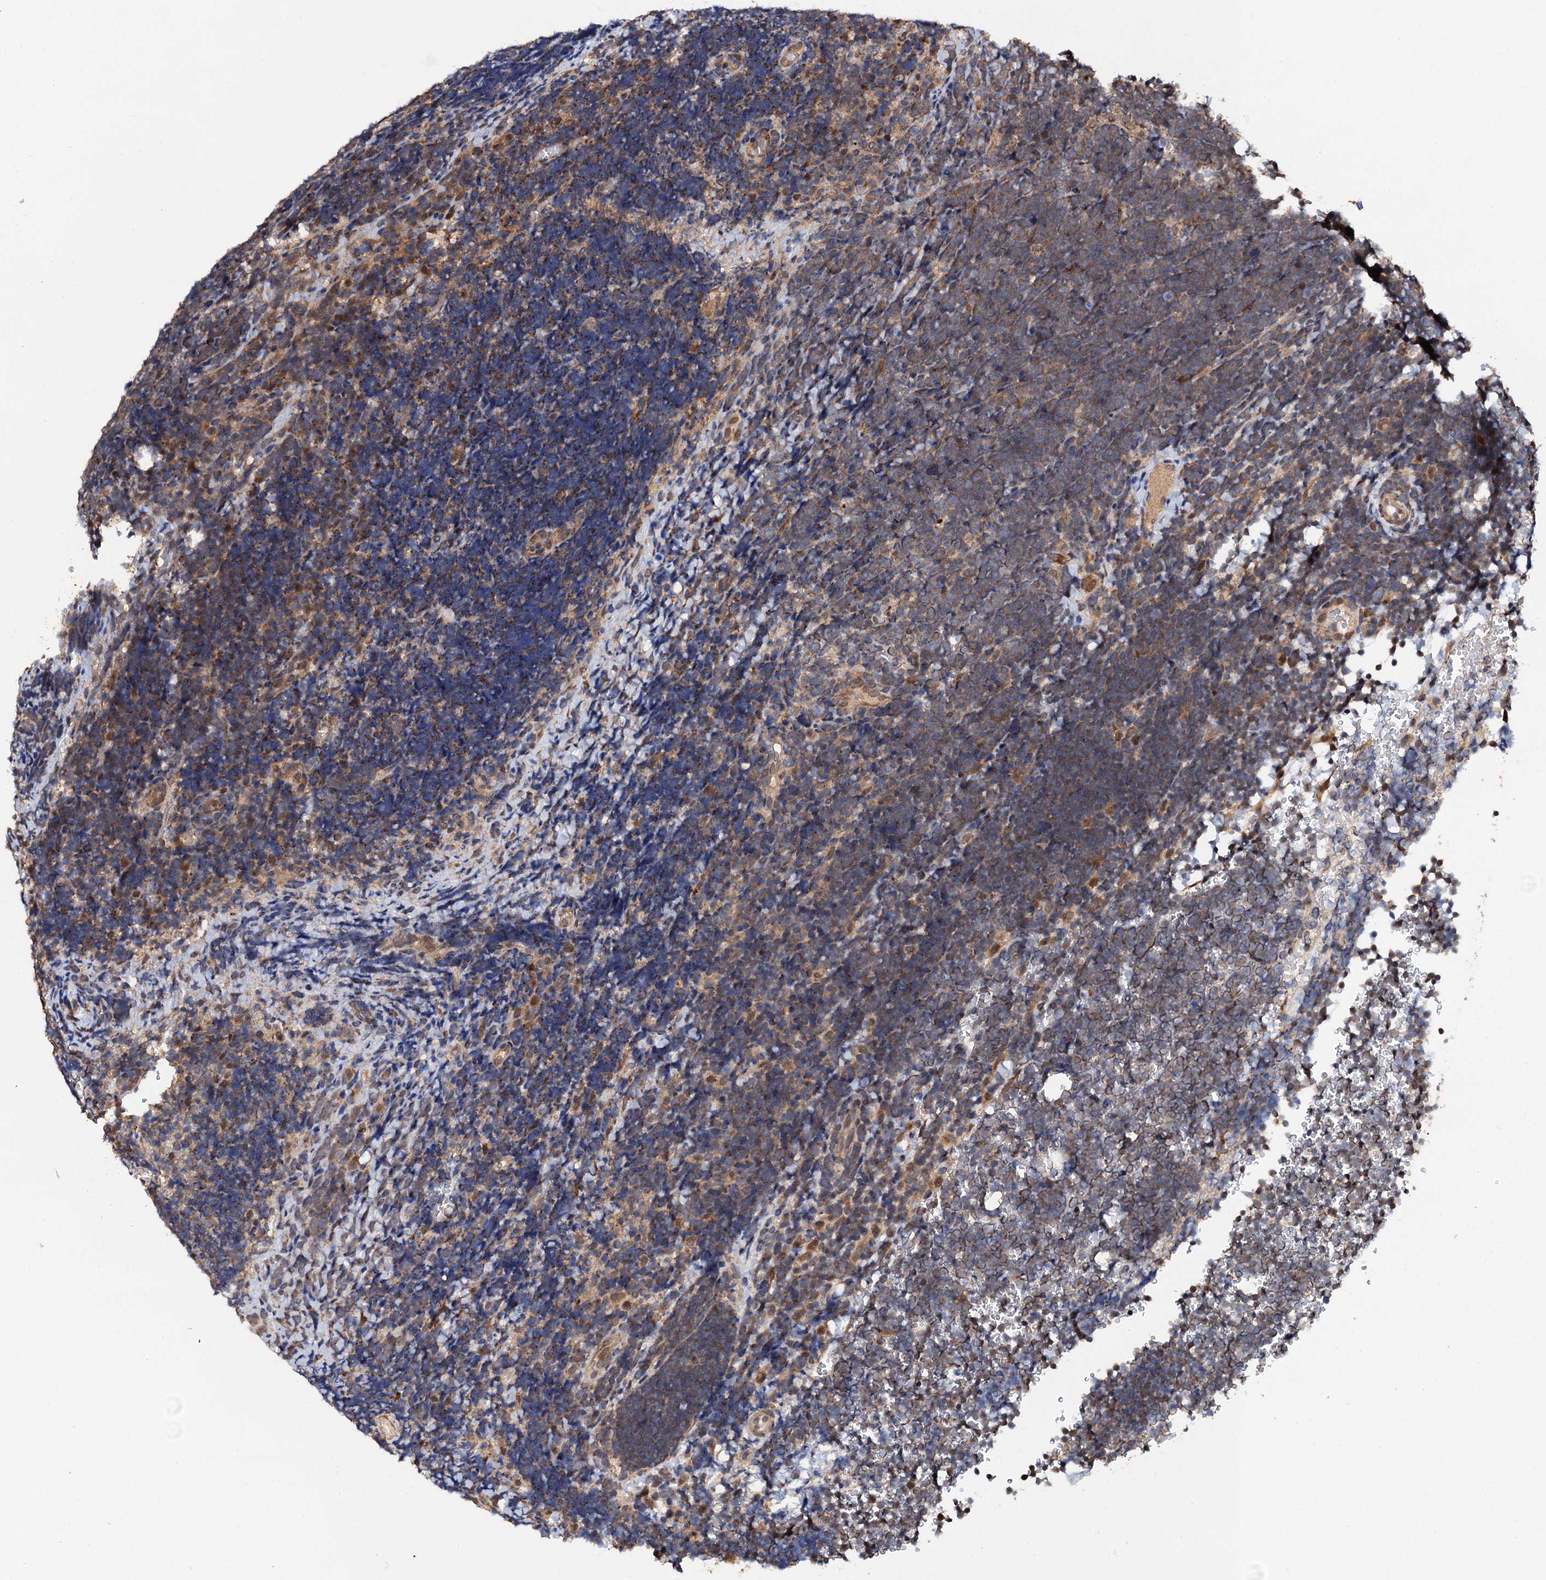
{"staining": {"intensity": "moderate", "quantity": ">75%", "location": "cytoplasmic/membranous"}, "tissue": "lymphoma", "cell_type": "Tumor cells", "image_type": "cancer", "snomed": [{"axis": "morphology", "description": "Malignant lymphoma, non-Hodgkin's type, High grade"}, {"axis": "topography", "description": "Lymph node"}], "caption": "High-grade malignant lymphoma, non-Hodgkin's type stained with a protein marker demonstrates moderate staining in tumor cells.", "gene": "MIER2", "patient": {"sex": "male", "age": 13}}